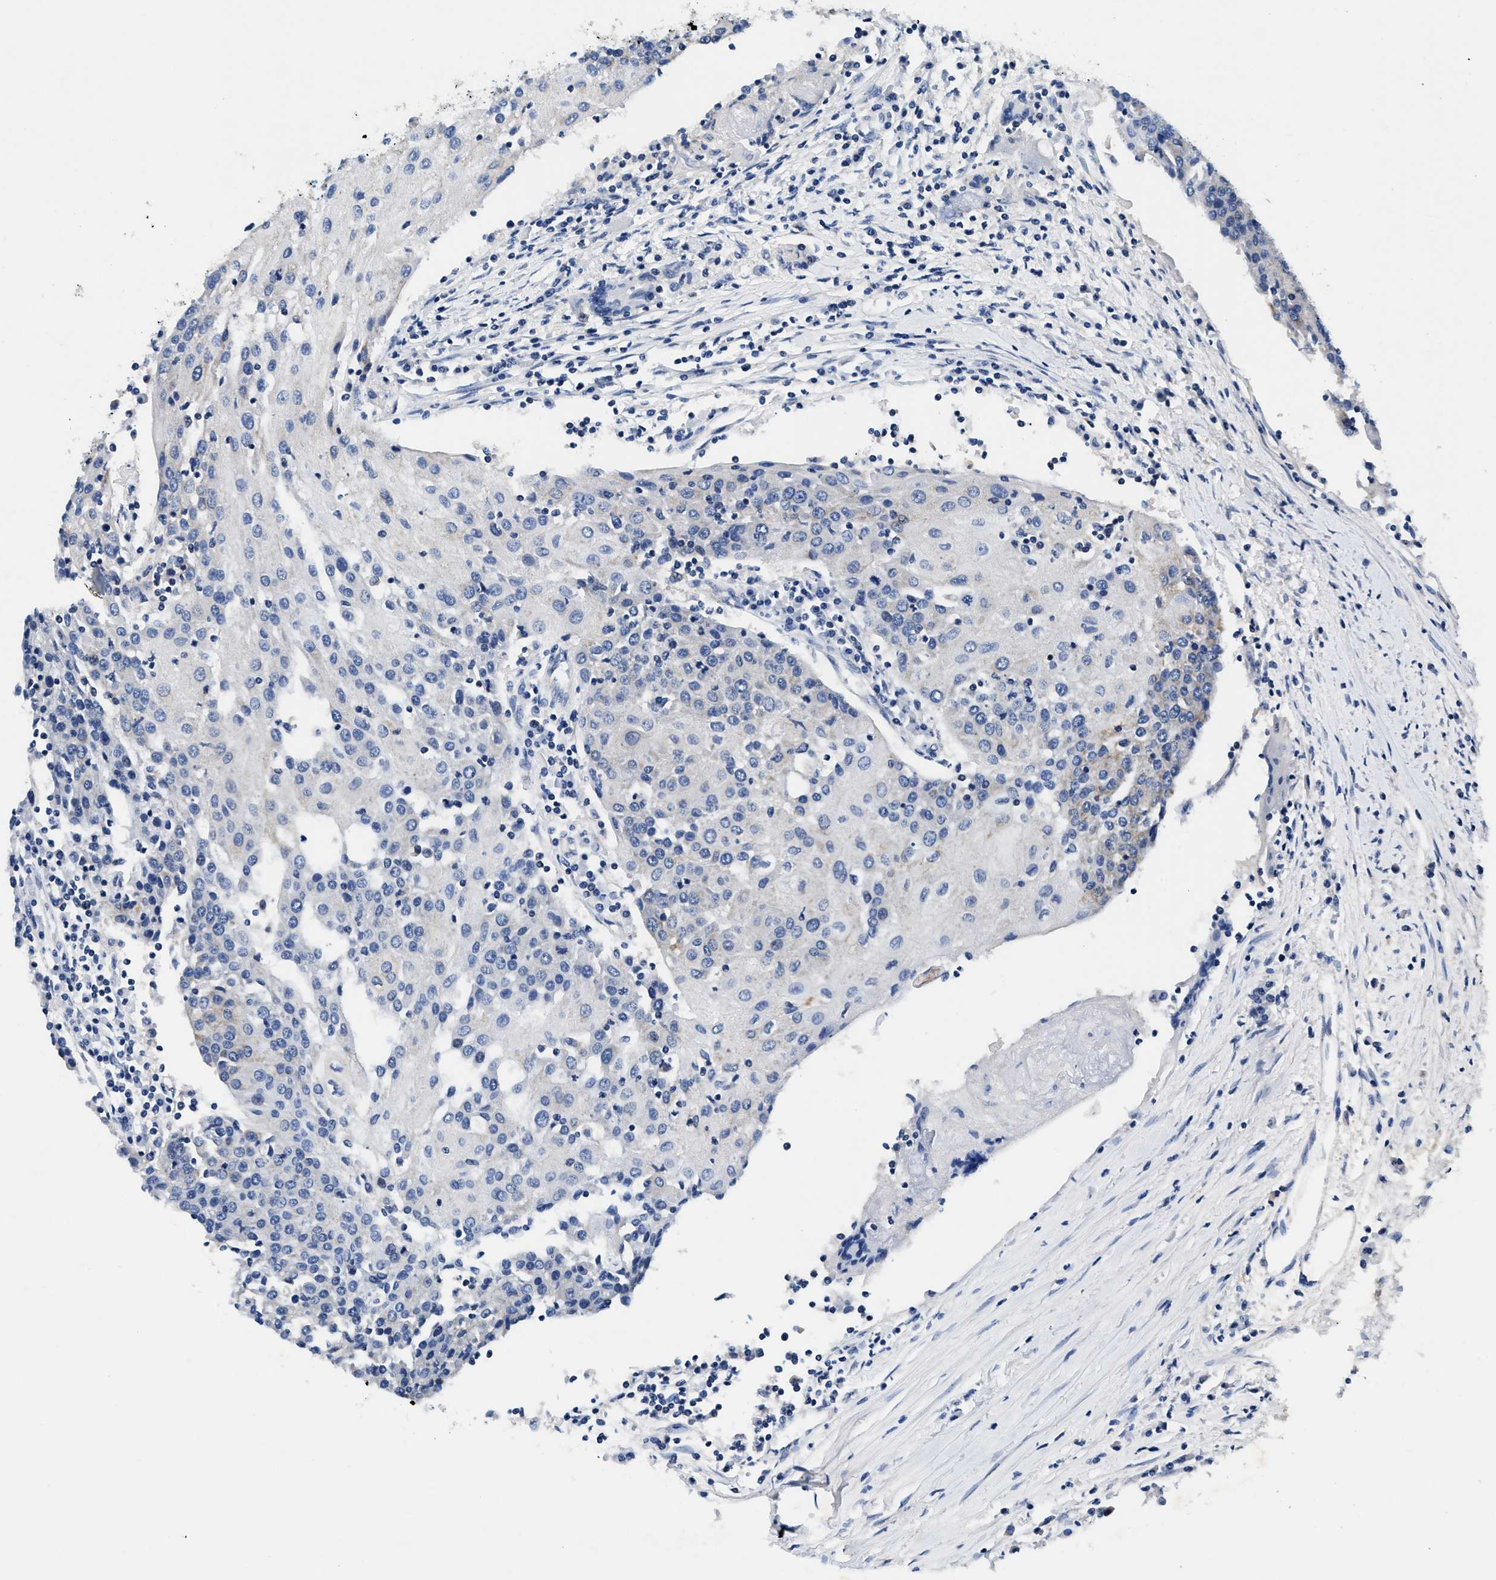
{"staining": {"intensity": "negative", "quantity": "none", "location": "none"}, "tissue": "urothelial cancer", "cell_type": "Tumor cells", "image_type": "cancer", "snomed": [{"axis": "morphology", "description": "Urothelial carcinoma, High grade"}, {"axis": "topography", "description": "Urinary bladder"}], "caption": "Immunohistochemical staining of human urothelial carcinoma (high-grade) demonstrates no significant positivity in tumor cells. (Immunohistochemistry, brightfield microscopy, high magnification).", "gene": "MEA1", "patient": {"sex": "female", "age": 85}}